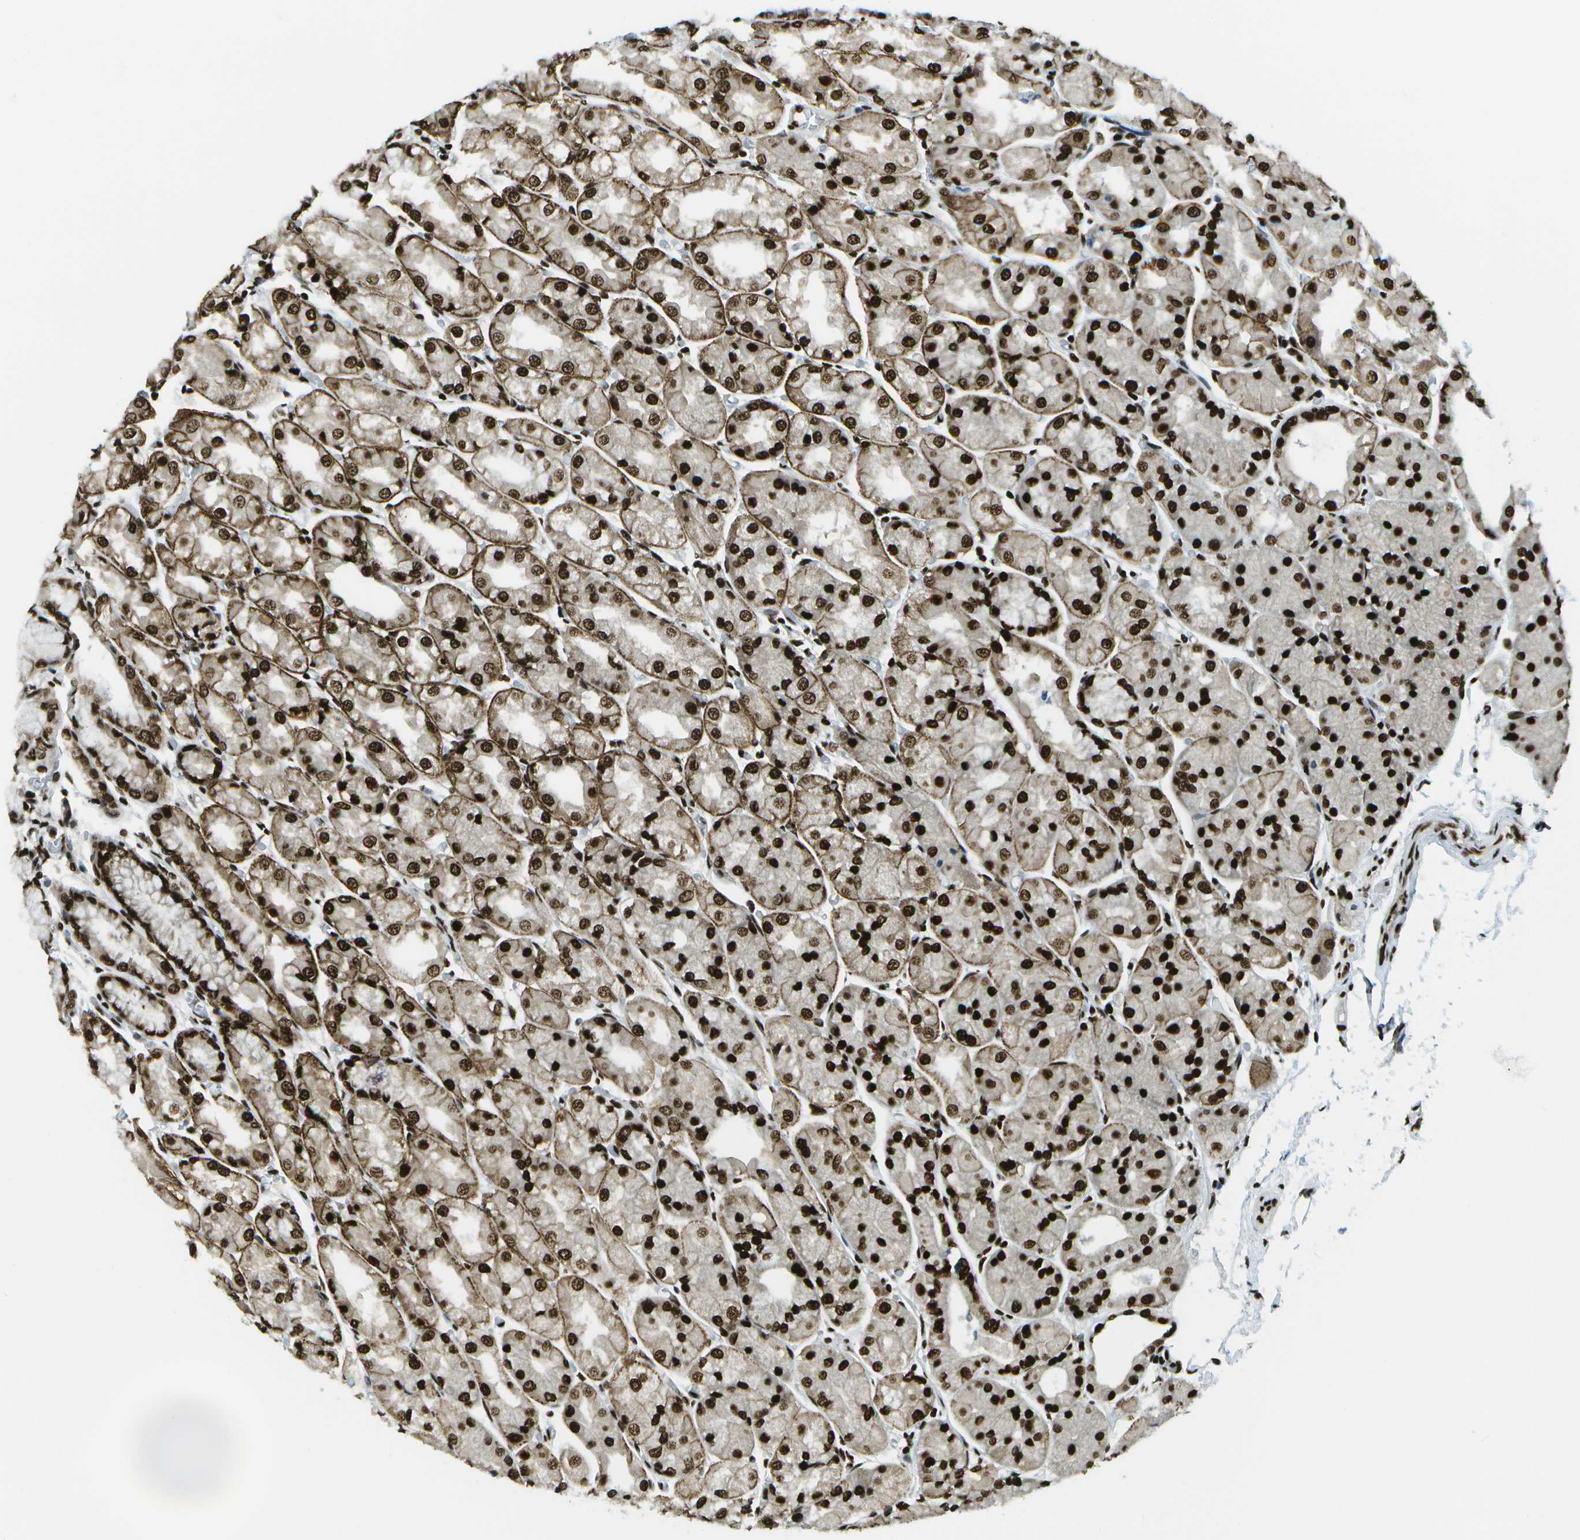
{"staining": {"intensity": "strong", "quantity": ">75%", "location": "cytoplasmic/membranous,nuclear"}, "tissue": "stomach", "cell_type": "Glandular cells", "image_type": "normal", "snomed": [{"axis": "morphology", "description": "Normal tissue, NOS"}, {"axis": "topography", "description": "Stomach, upper"}], "caption": "About >75% of glandular cells in unremarkable stomach reveal strong cytoplasmic/membranous,nuclear protein positivity as visualized by brown immunohistochemical staining.", "gene": "GLYR1", "patient": {"sex": "male", "age": 72}}